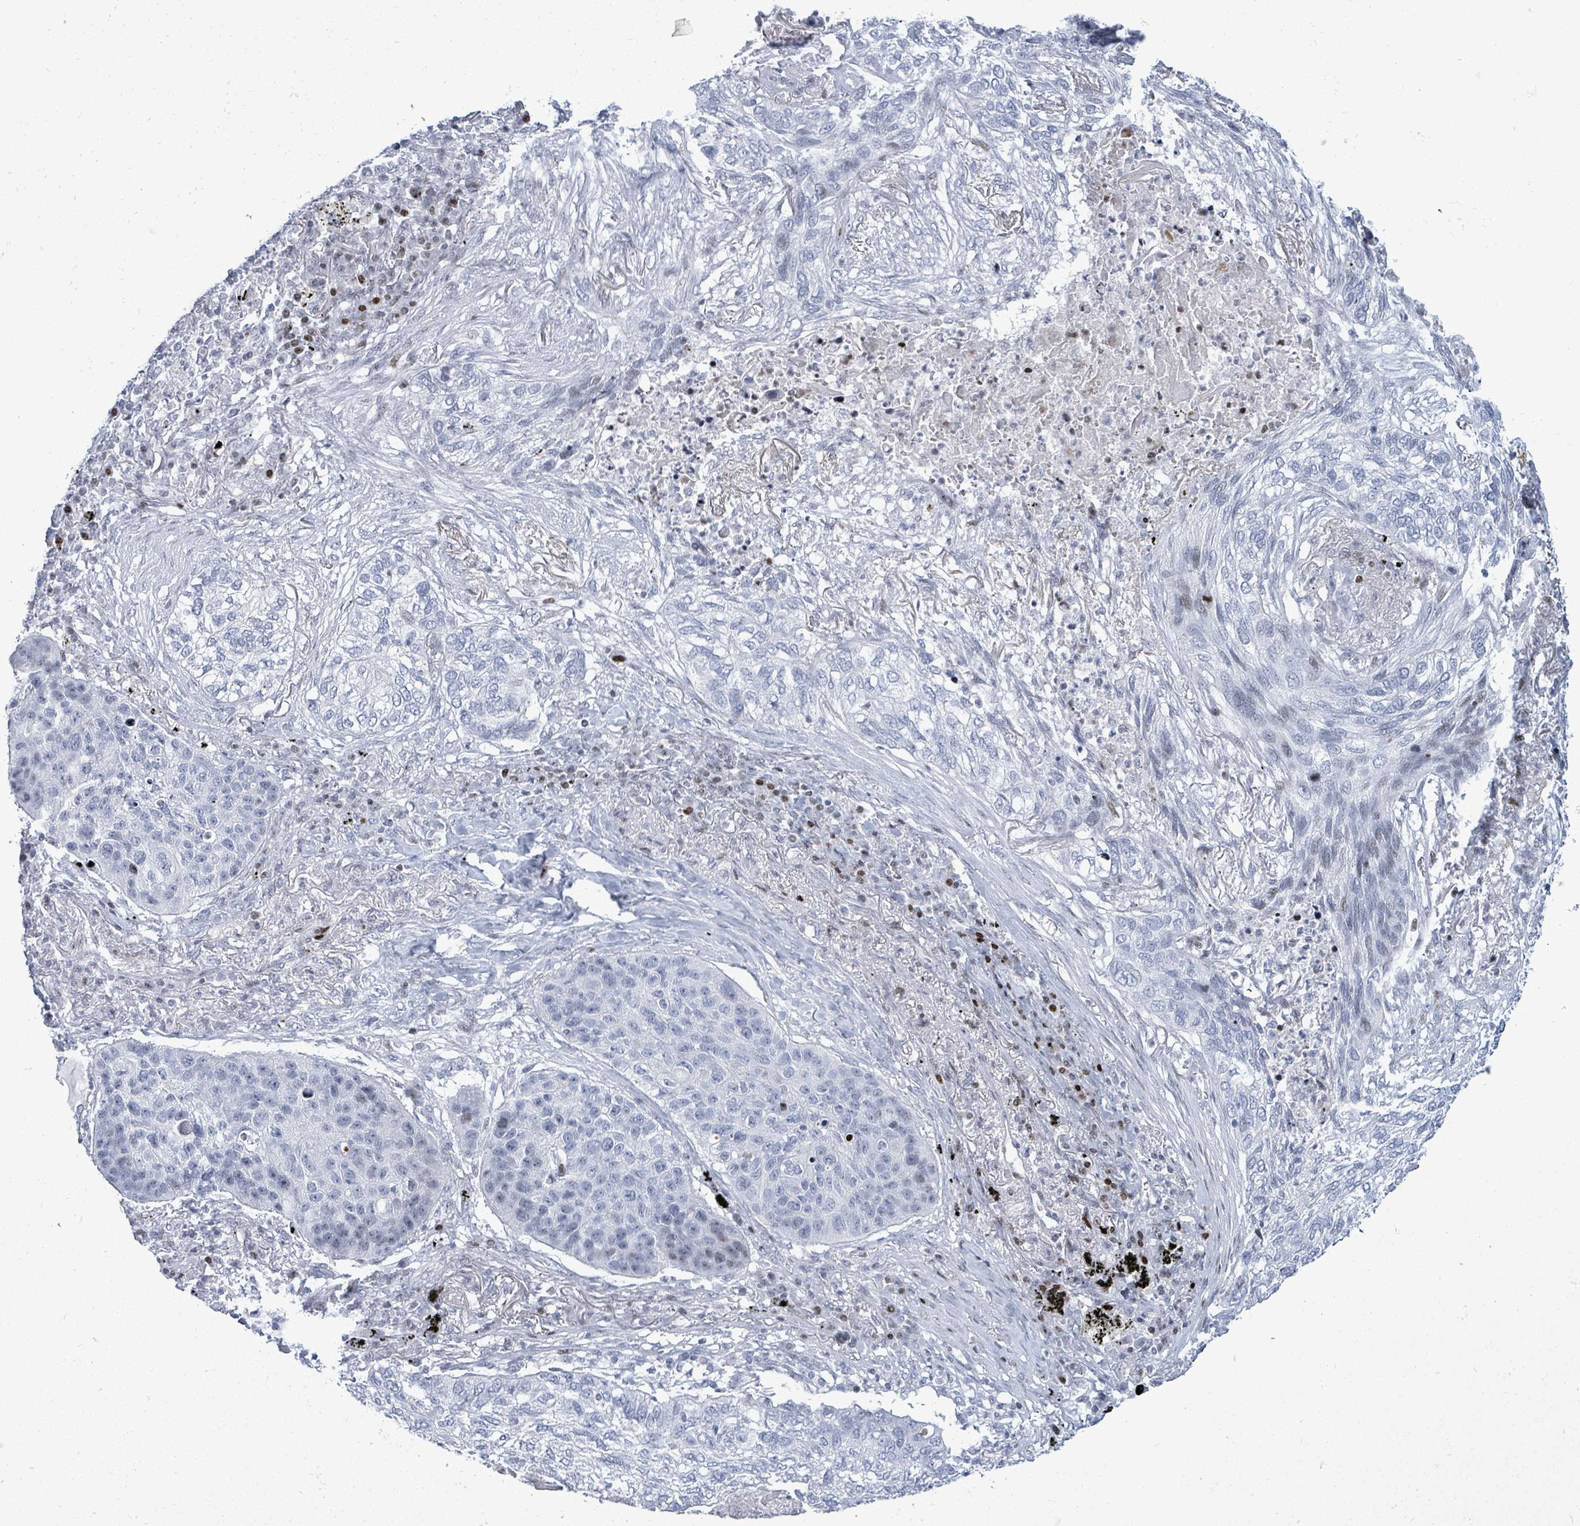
{"staining": {"intensity": "negative", "quantity": "none", "location": "none"}, "tissue": "lung cancer", "cell_type": "Tumor cells", "image_type": "cancer", "snomed": [{"axis": "morphology", "description": "Squamous cell carcinoma, NOS"}, {"axis": "topography", "description": "Lung"}], "caption": "DAB (3,3'-diaminobenzidine) immunohistochemical staining of human lung squamous cell carcinoma shows no significant staining in tumor cells.", "gene": "MALL", "patient": {"sex": "female", "age": 63}}